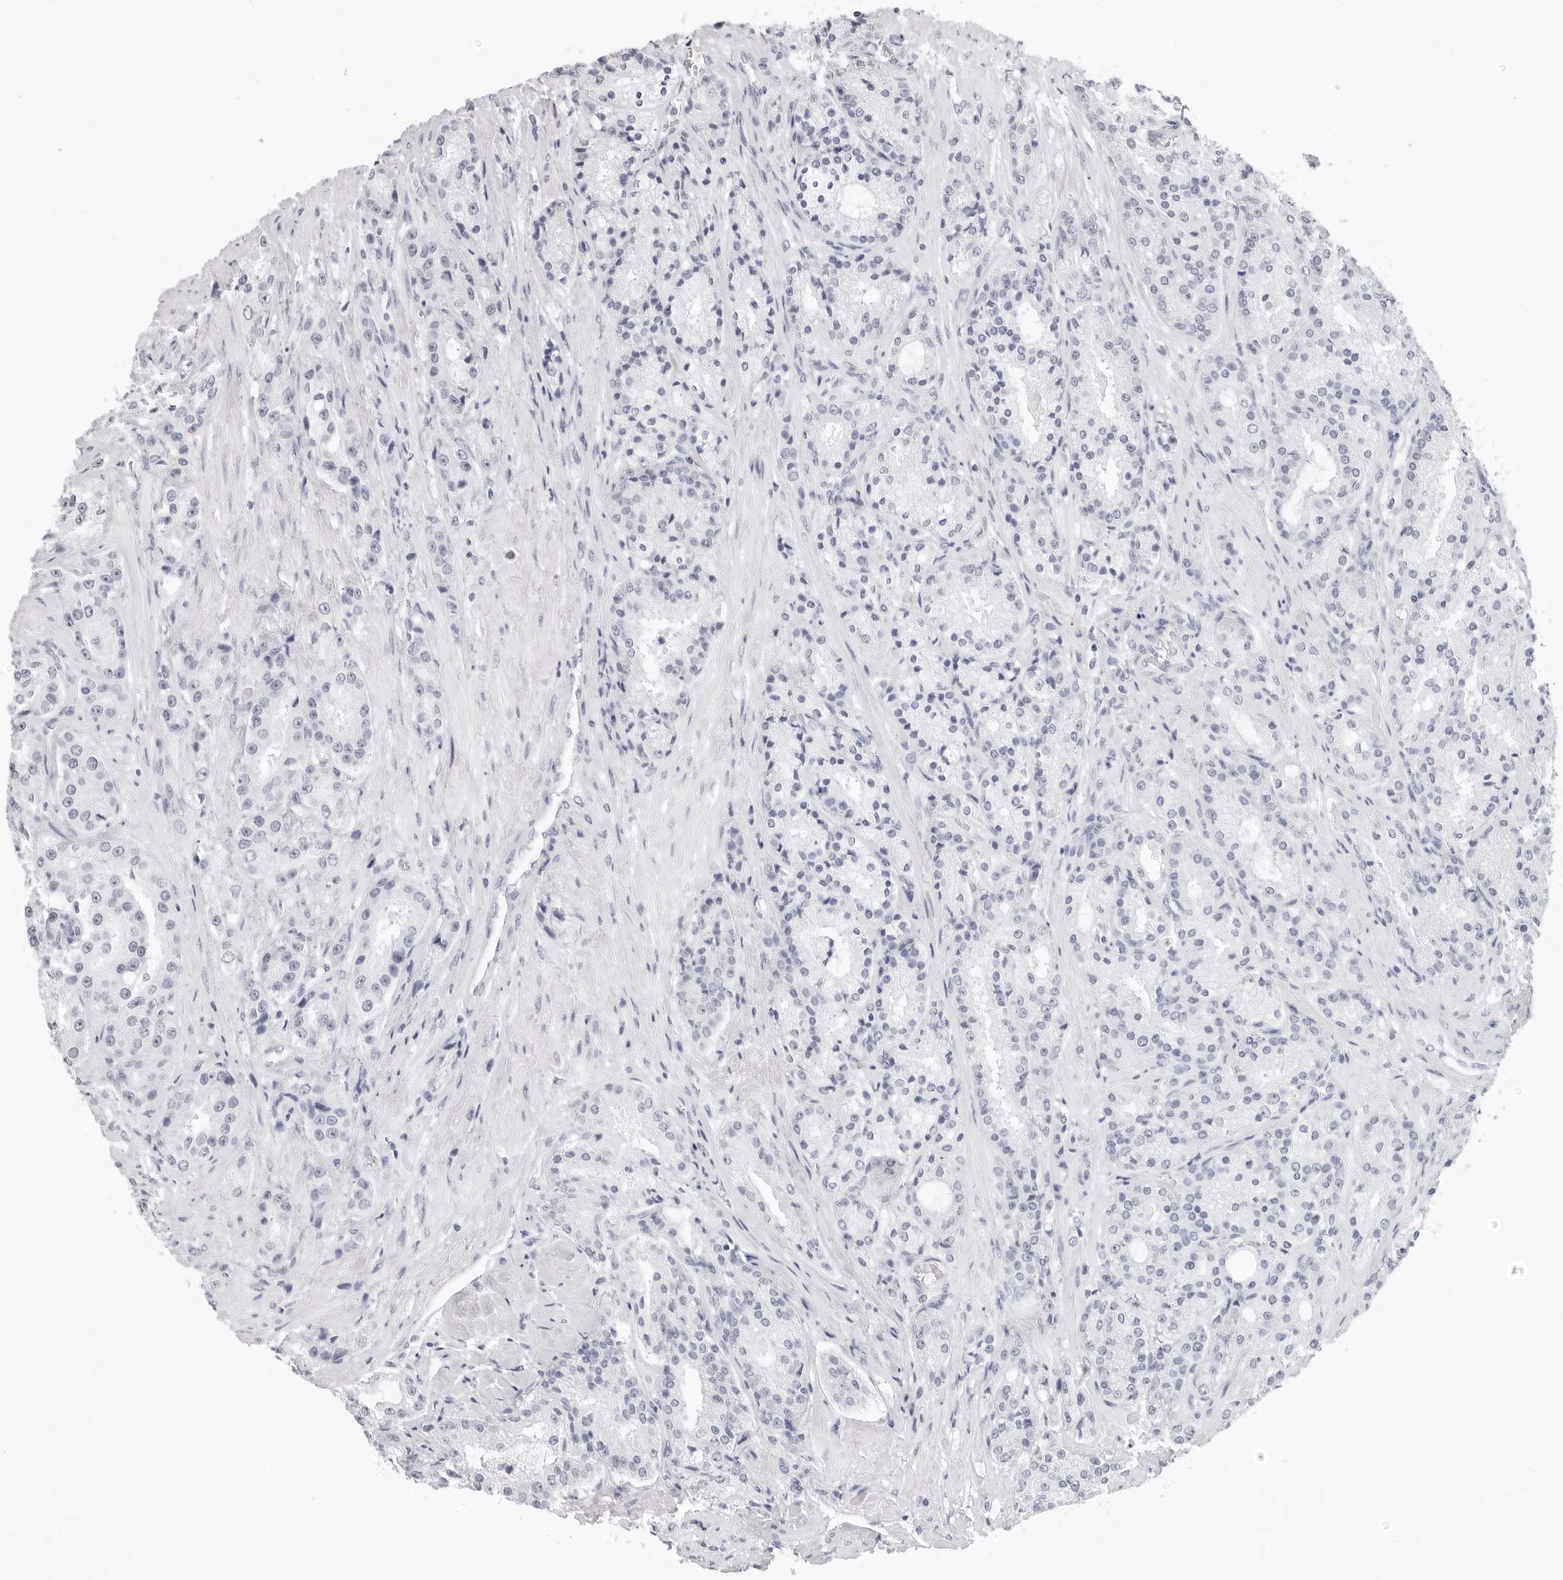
{"staining": {"intensity": "negative", "quantity": "none", "location": "none"}, "tissue": "prostate cancer", "cell_type": "Tumor cells", "image_type": "cancer", "snomed": [{"axis": "morphology", "description": "Adenocarcinoma, High grade"}, {"axis": "topography", "description": "Prostate"}], "caption": "Immunohistochemistry (IHC) photomicrograph of prostate cancer (high-grade adenocarcinoma) stained for a protein (brown), which shows no expression in tumor cells.", "gene": "AGMAT", "patient": {"sex": "male", "age": 60}}